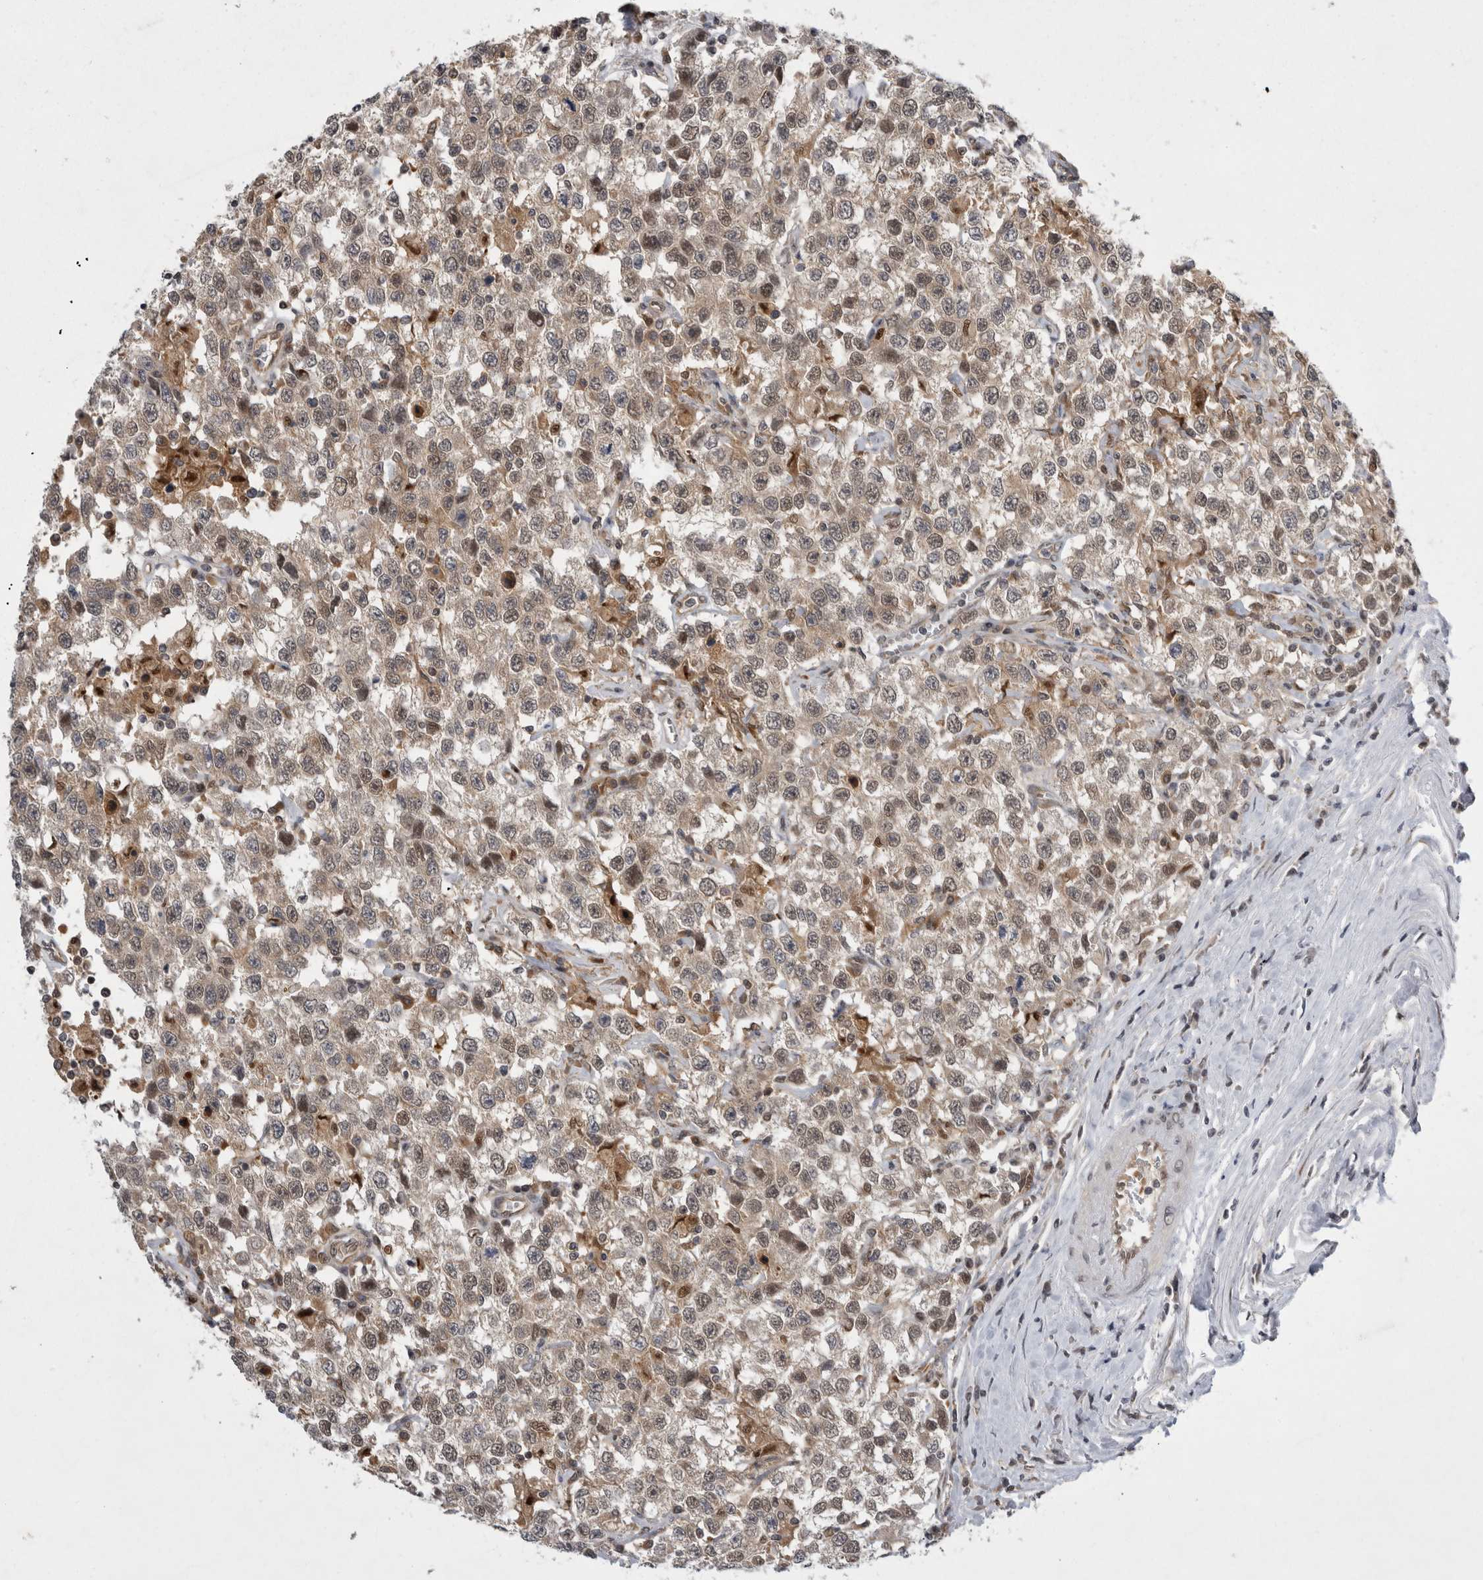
{"staining": {"intensity": "weak", "quantity": ">75%", "location": "cytoplasmic/membranous,nuclear"}, "tissue": "testis cancer", "cell_type": "Tumor cells", "image_type": "cancer", "snomed": [{"axis": "morphology", "description": "Seminoma, NOS"}, {"axis": "topography", "description": "Testis"}], "caption": "The histopathology image exhibits staining of testis cancer, revealing weak cytoplasmic/membranous and nuclear protein expression (brown color) within tumor cells.", "gene": "PSMB2", "patient": {"sex": "male", "age": 41}}